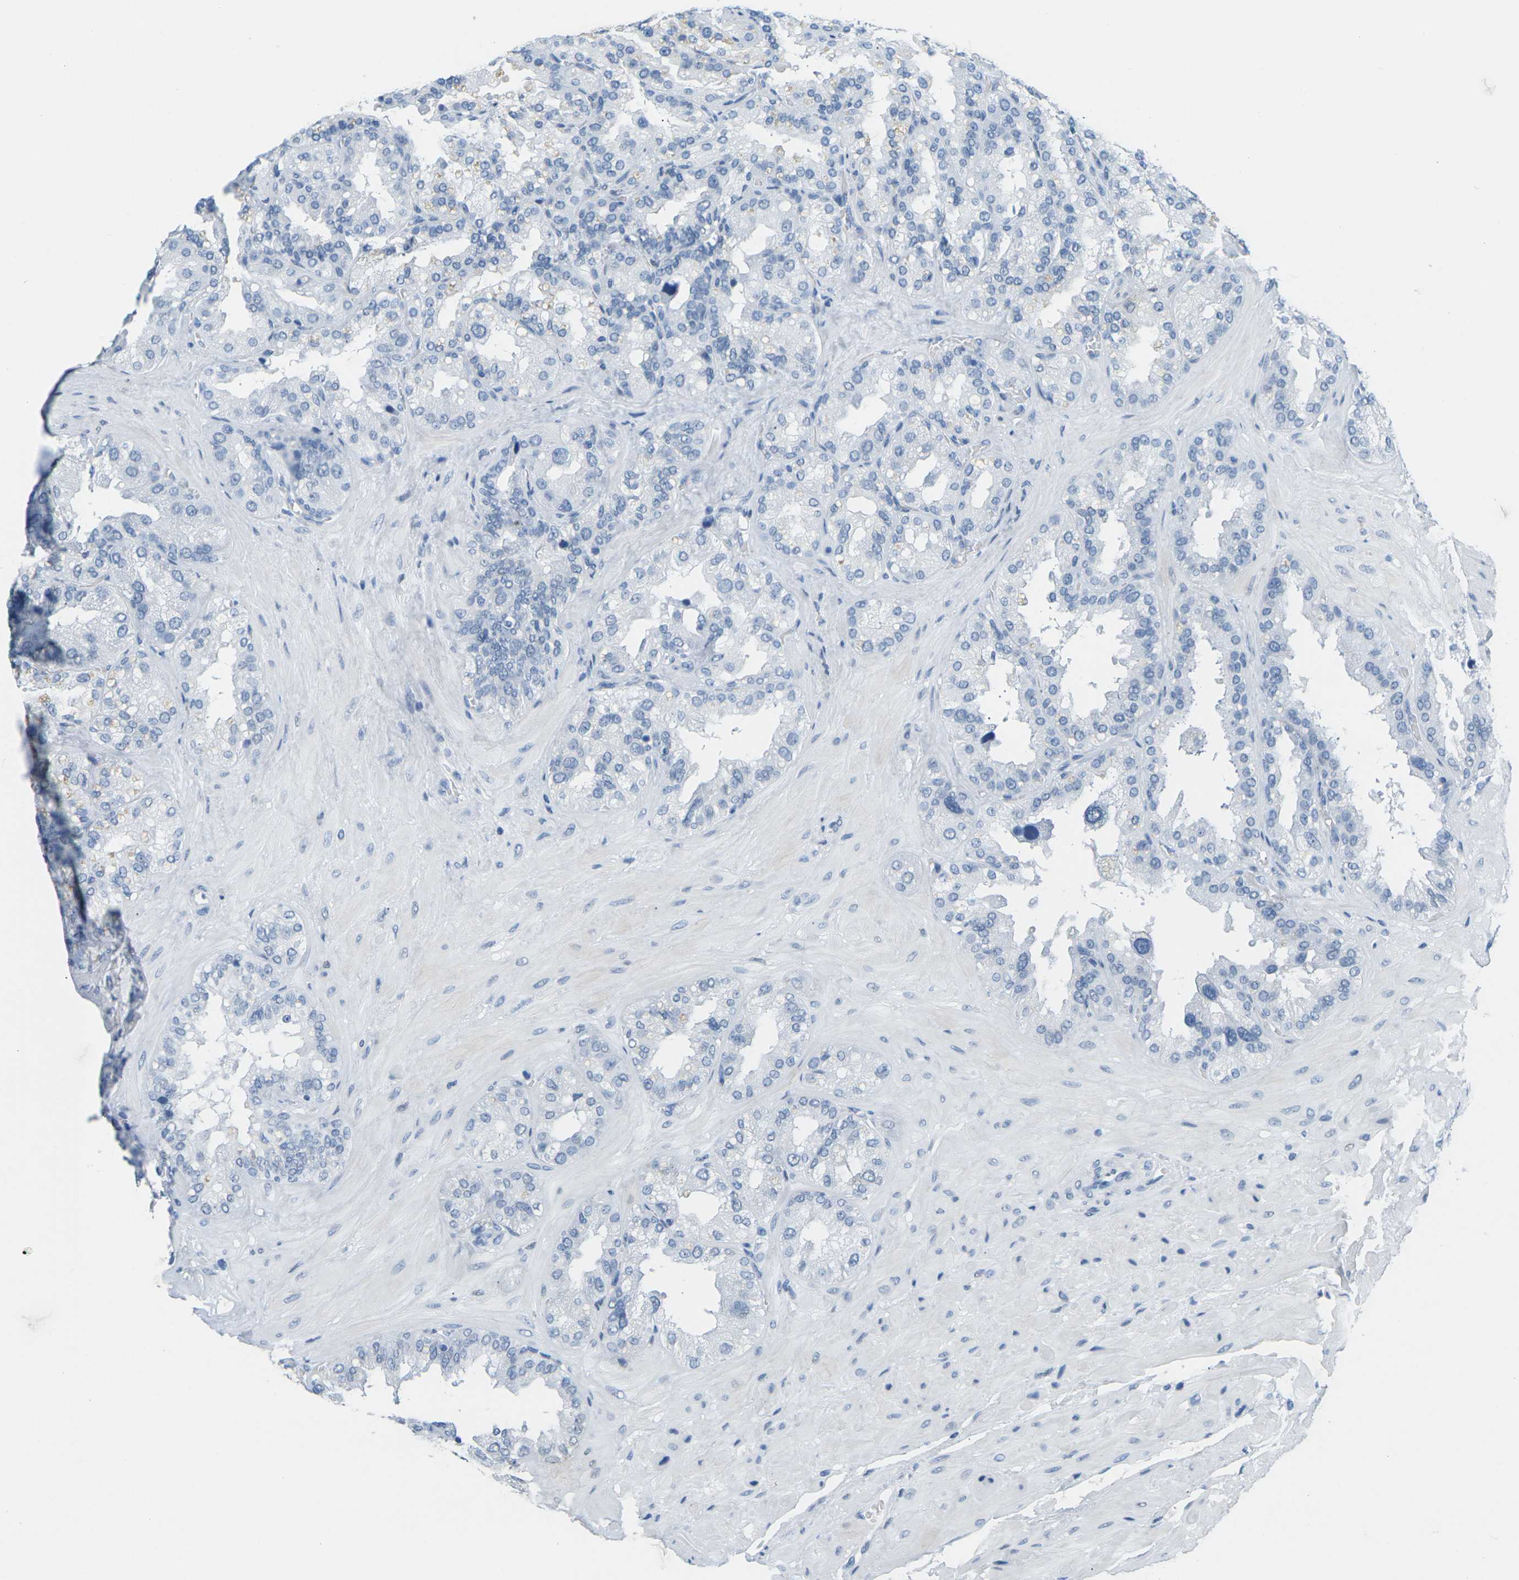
{"staining": {"intensity": "negative", "quantity": "none", "location": "none"}, "tissue": "seminal vesicle", "cell_type": "Glandular cells", "image_type": "normal", "snomed": [{"axis": "morphology", "description": "Normal tissue, NOS"}, {"axis": "topography", "description": "Prostate"}, {"axis": "topography", "description": "Seminal veicle"}], "caption": "Glandular cells show no significant expression in normal seminal vesicle.", "gene": "CTAG1A", "patient": {"sex": "male", "age": 51}}